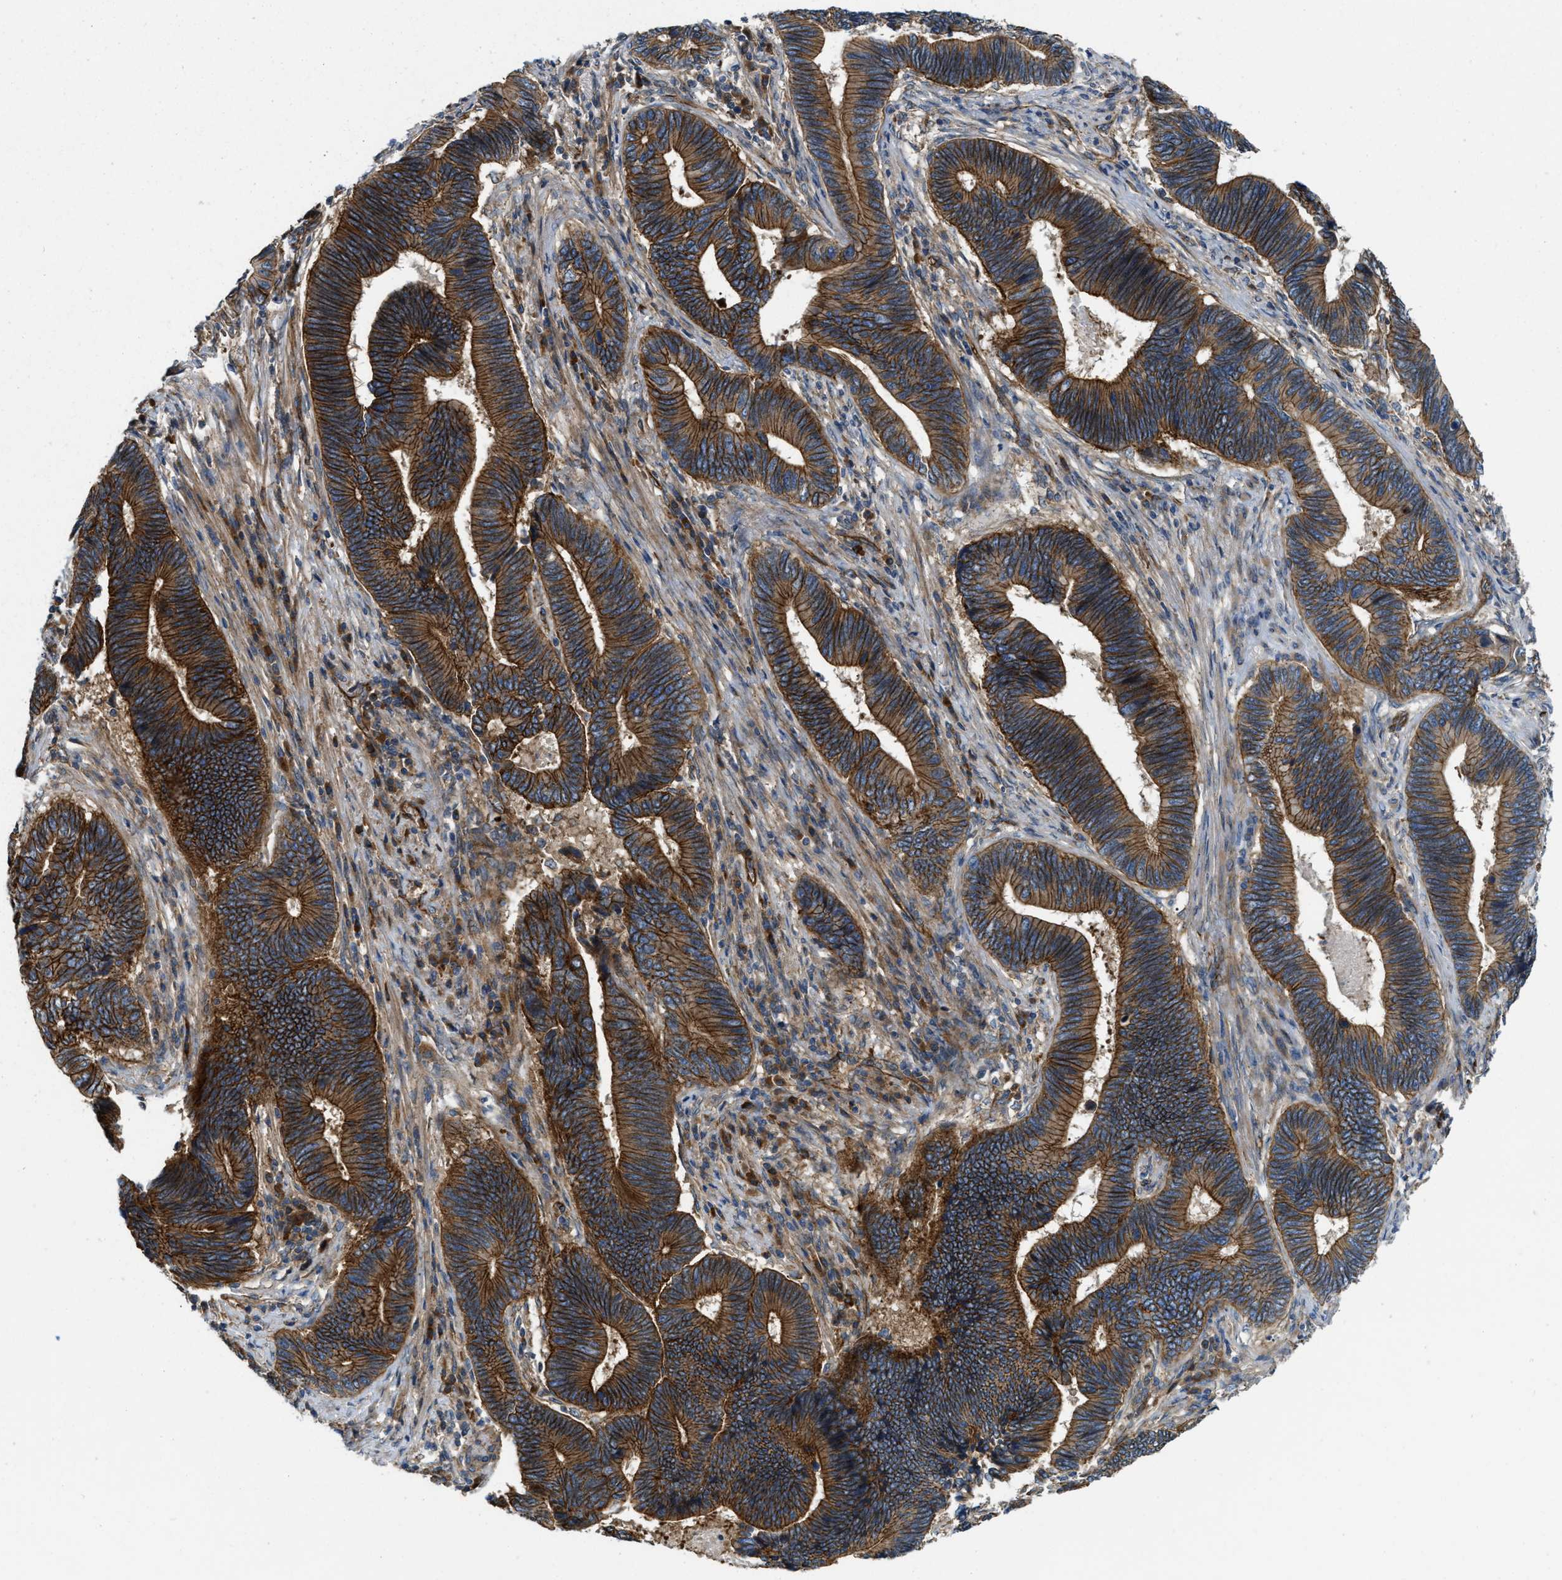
{"staining": {"intensity": "strong", "quantity": ">75%", "location": "cytoplasmic/membranous"}, "tissue": "pancreatic cancer", "cell_type": "Tumor cells", "image_type": "cancer", "snomed": [{"axis": "morphology", "description": "Adenocarcinoma, NOS"}, {"axis": "topography", "description": "Pancreas"}], "caption": "Immunohistochemistry histopathology image of pancreatic adenocarcinoma stained for a protein (brown), which reveals high levels of strong cytoplasmic/membranous staining in about >75% of tumor cells.", "gene": "ERC1", "patient": {"sex": "female", "age": 70}}